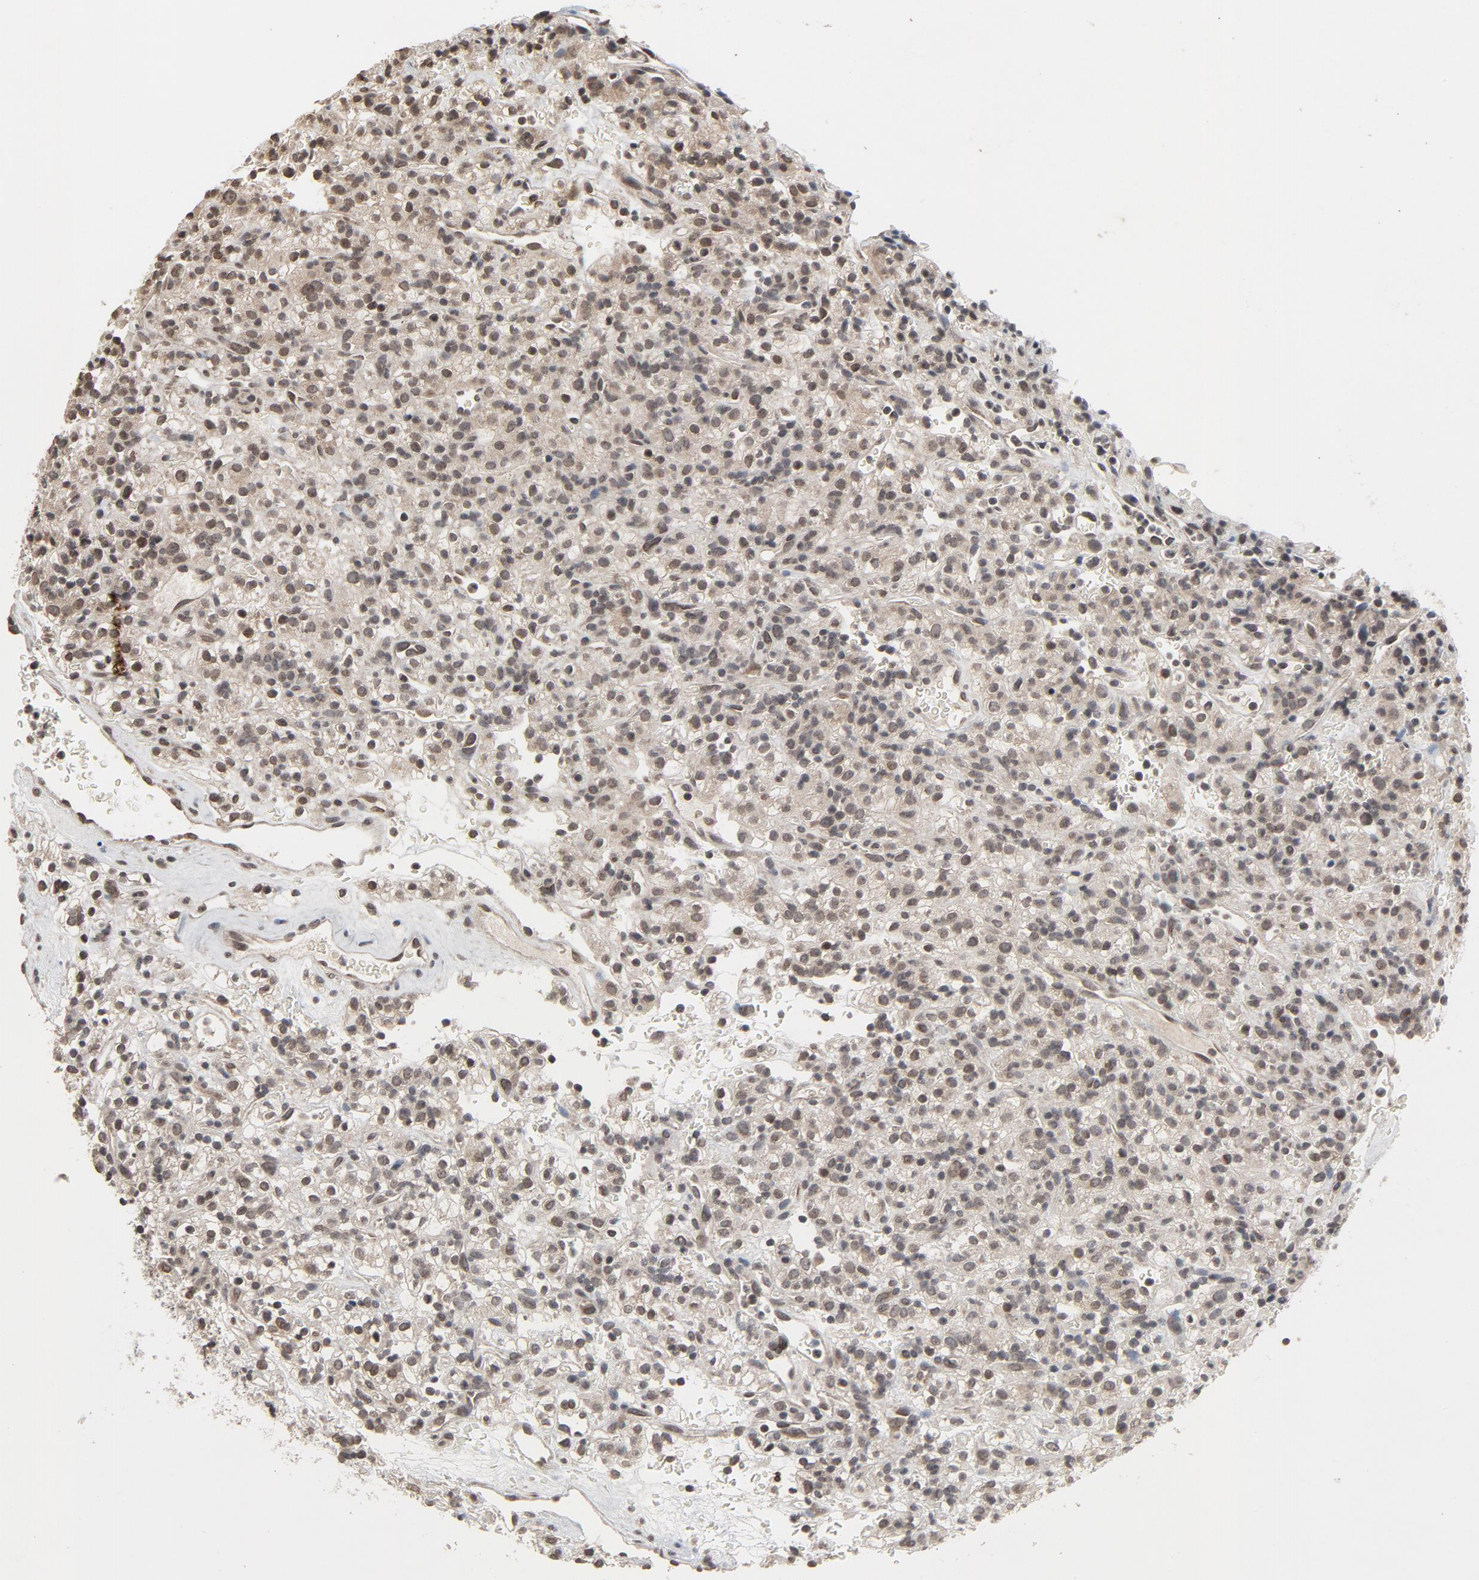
{"staining": {"intensity": "moderate", "quantity": ">75%", "location": "cytoplasmic/membranous,nuclear"}, "tissue": "renal cancer", "cell_type": "Tumor cells", "image_type": "cancer", "snomed": [{"axis": "morphology", "description": "Normal tissue, NOS"}, {"axis": "morphology", "description": "Adenocarcinoma, NOS"}, {"axis": "topography", "description": "Kidney"}], "caption": "This histopathology image reveals renal cancer (adenocarcinoma) stained with immunohistochemistry (IHC) to label a protein in brown. The cytoplasmic/membranous and nuclear of tumor cells show moderate positivity for the protein. Nuclei are counter-stained blue.", "gene": "POM121", "patient": {"sex": "female", "age": 72}}